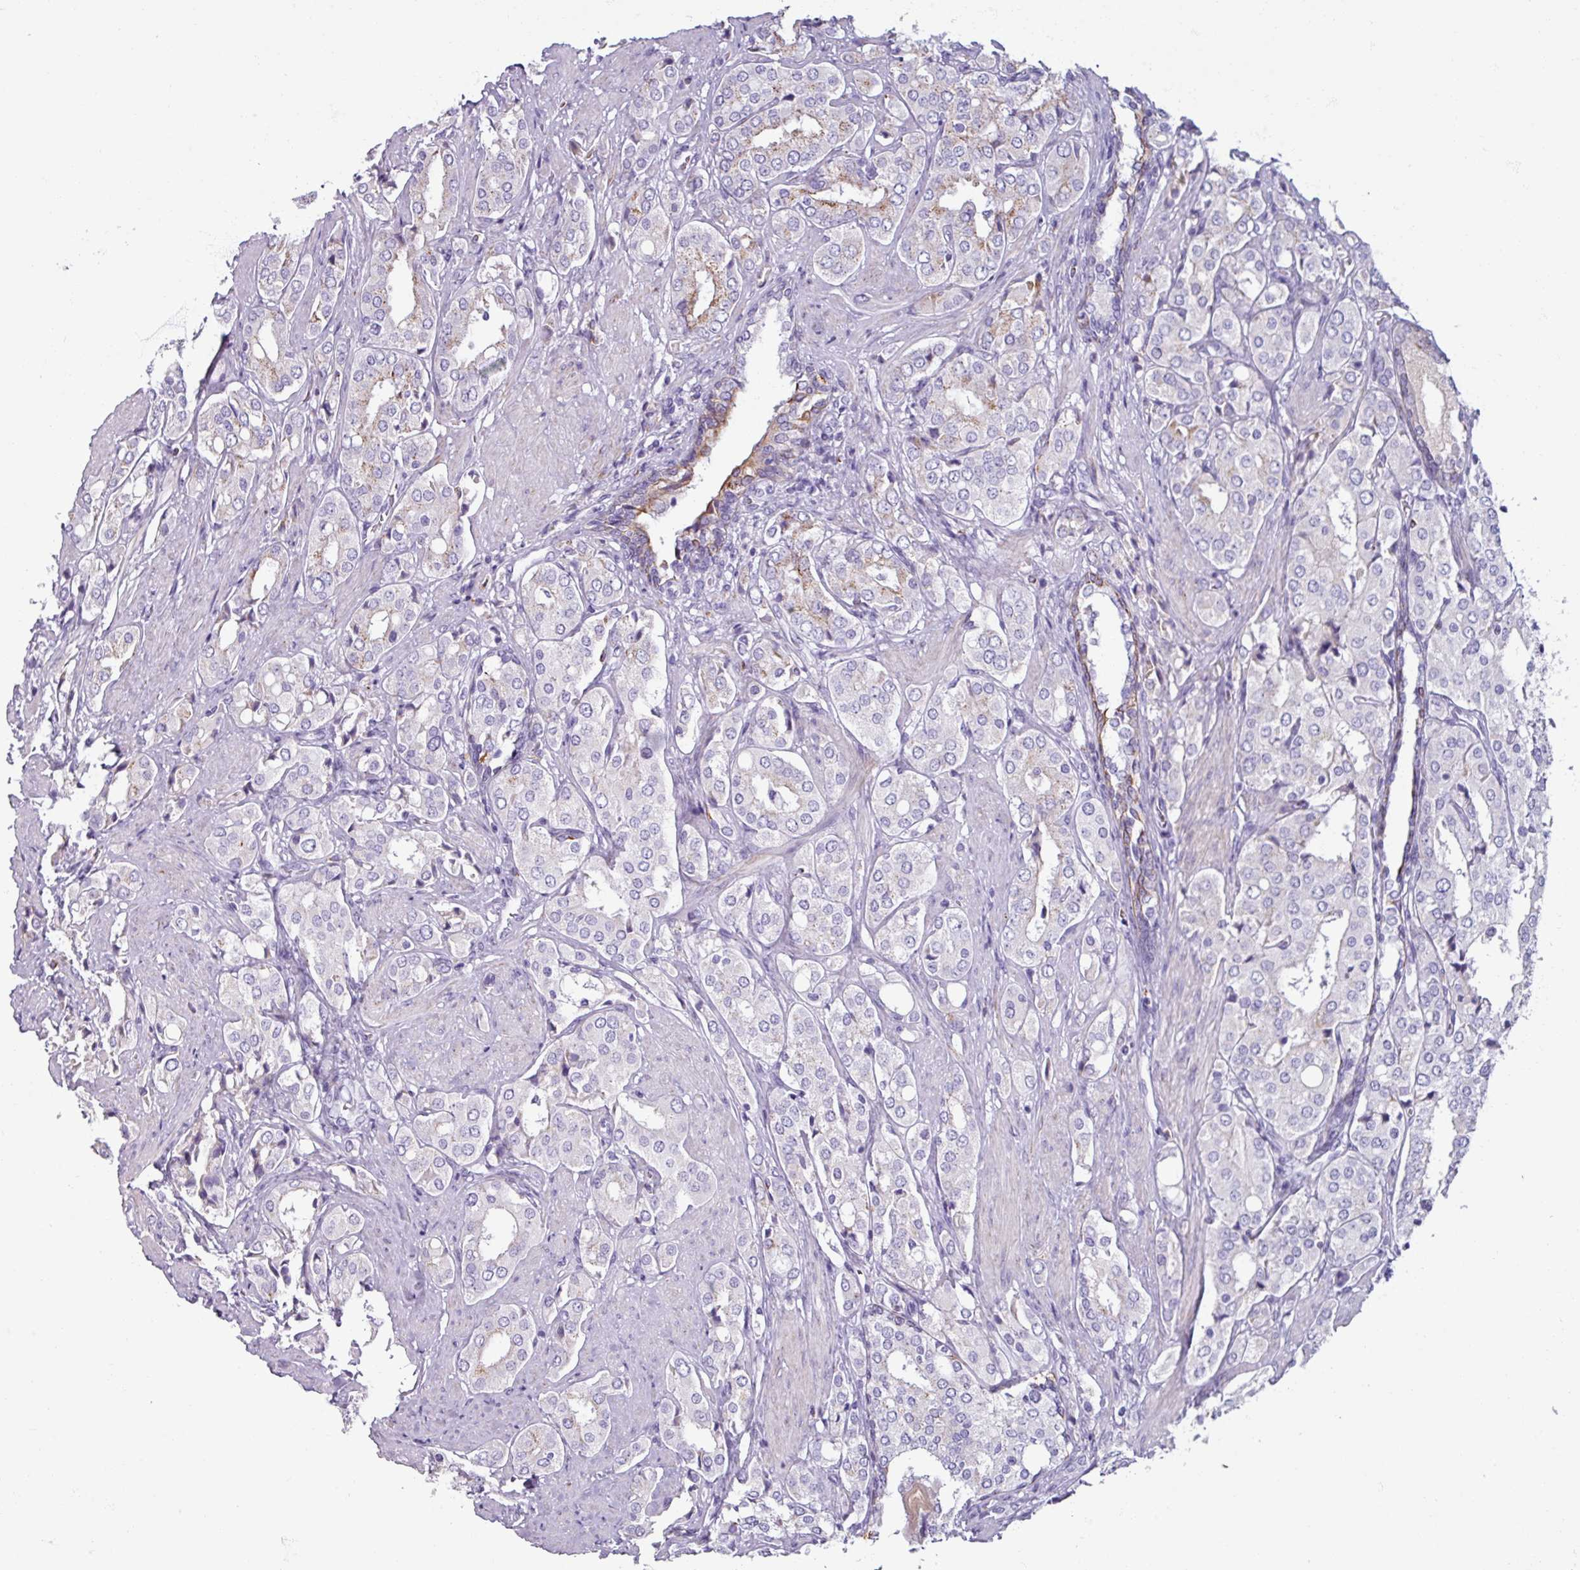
{"staining": {"intensity": "weak", "quantity": "<25%", "location": "cytoplasmic/membranous"}, "tissue": "prostate cancer", "cell_type": "Tumor cells", "image_type": "cancer", "snomed": [{"axis": "morphology", "description": "Adenocarcinoma, High grade"}, {"axis": "topography", "description": "Prostate"}], "caption": "IHC of prostate adenocarcinoma (high-grade) reveals no staining in tumor cells. (DAB immunohistochemistry, high magnification).", "gene": "SPESP1", "patient": {"sex": "male", "age": 71}}